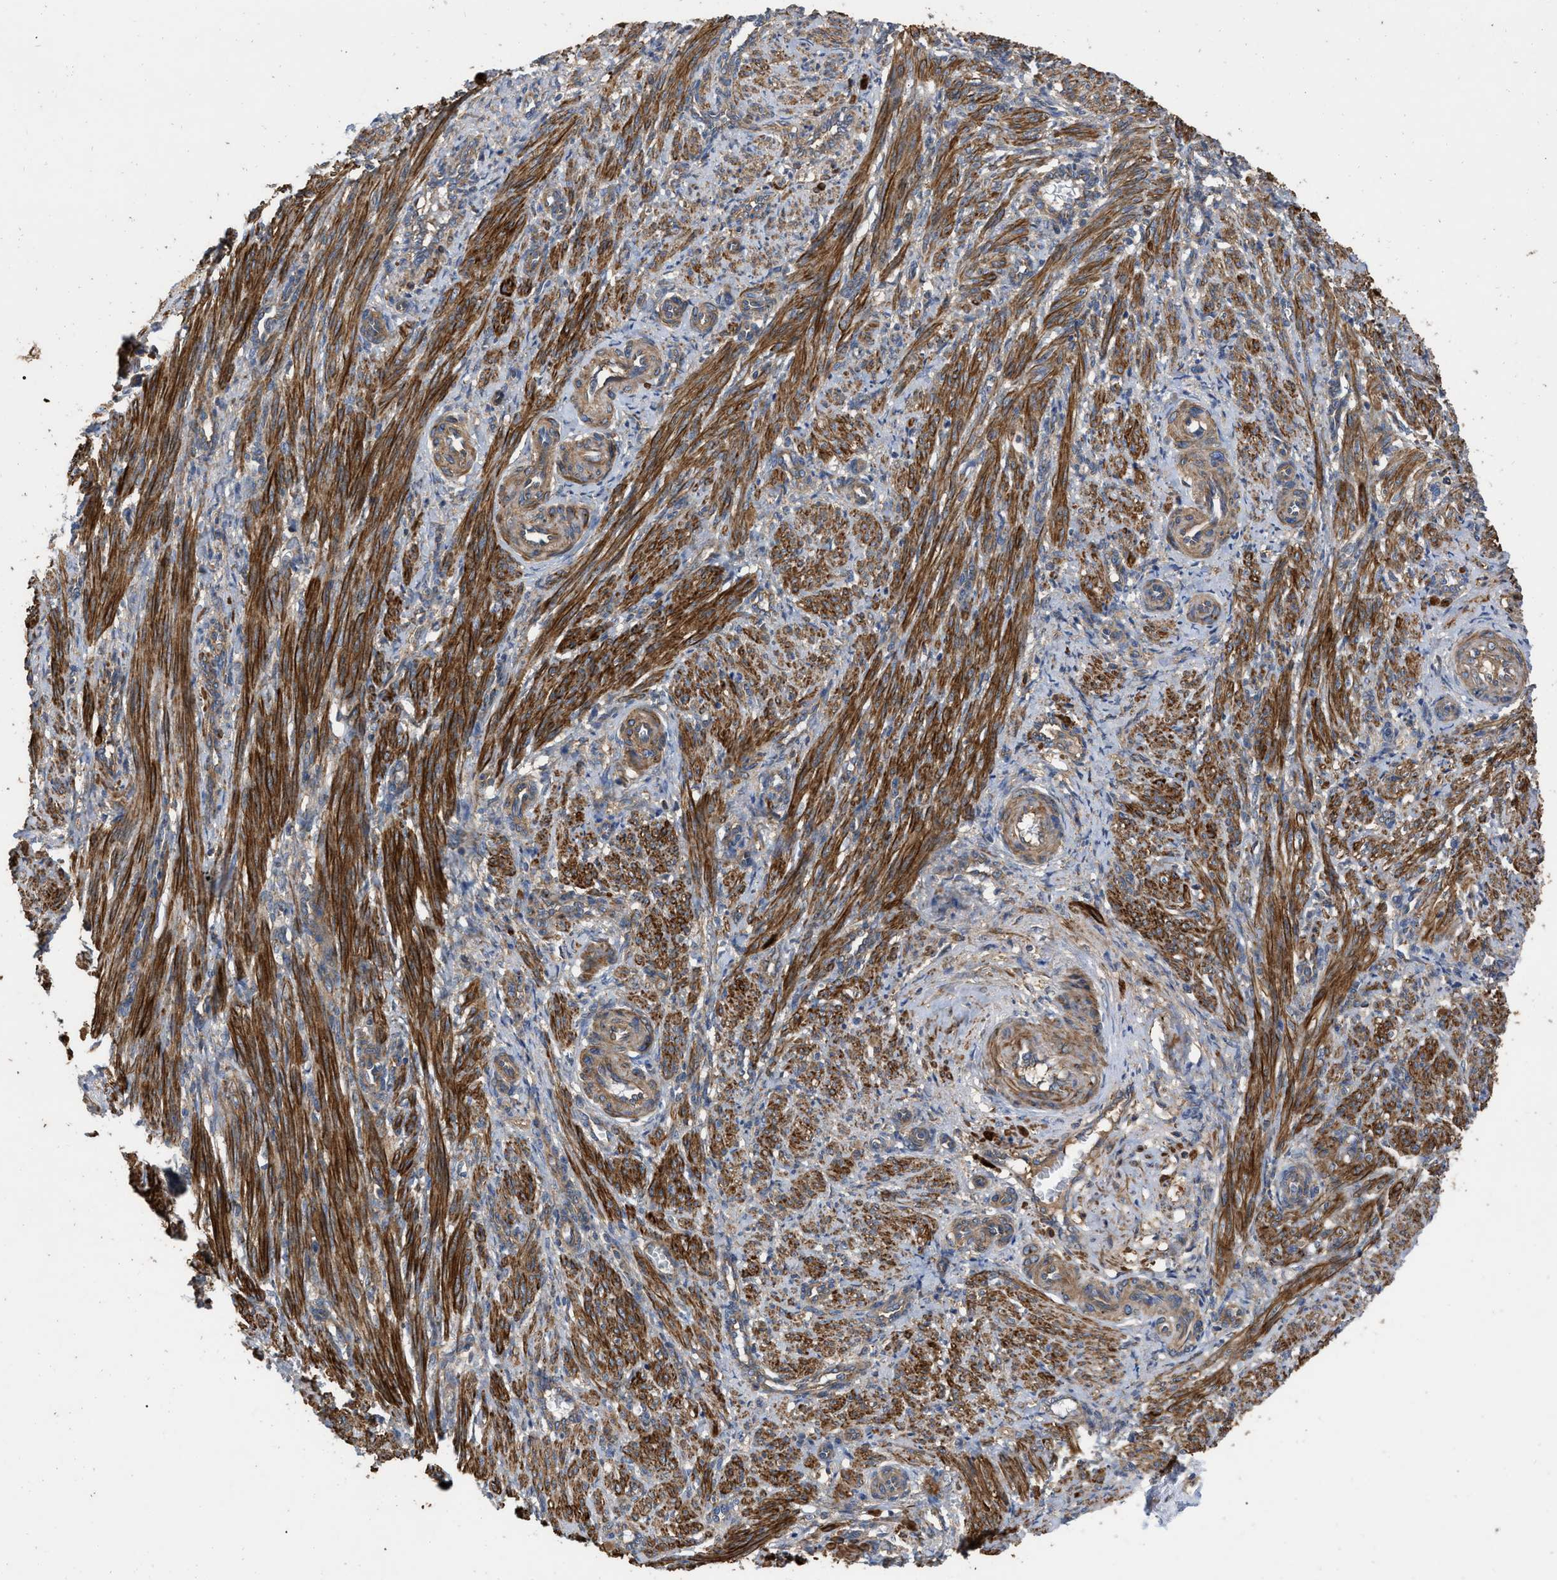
{"staining": {"intensity": "strong", "quantity": ">75%", "location": "cytoplasmic/membranous"}, "tissue": "smooth muscle", "cell_type": "Smooth muscle cells", "image_type": "normal", "snomed": [{"axis": "morphology", "description": "Normal tissue, NOS"}, {"axis": "topography", "description": "Endometrium"}], "caption": "This image demonstrates immunohistochemistry staining of unremarkable smooth muscle, with high strong cytoplasmic/membranous staining in approximately >75% of smooth muscle cells.", "gene": "RABEP1", "patient": {"sex": "female", "age": 33}}